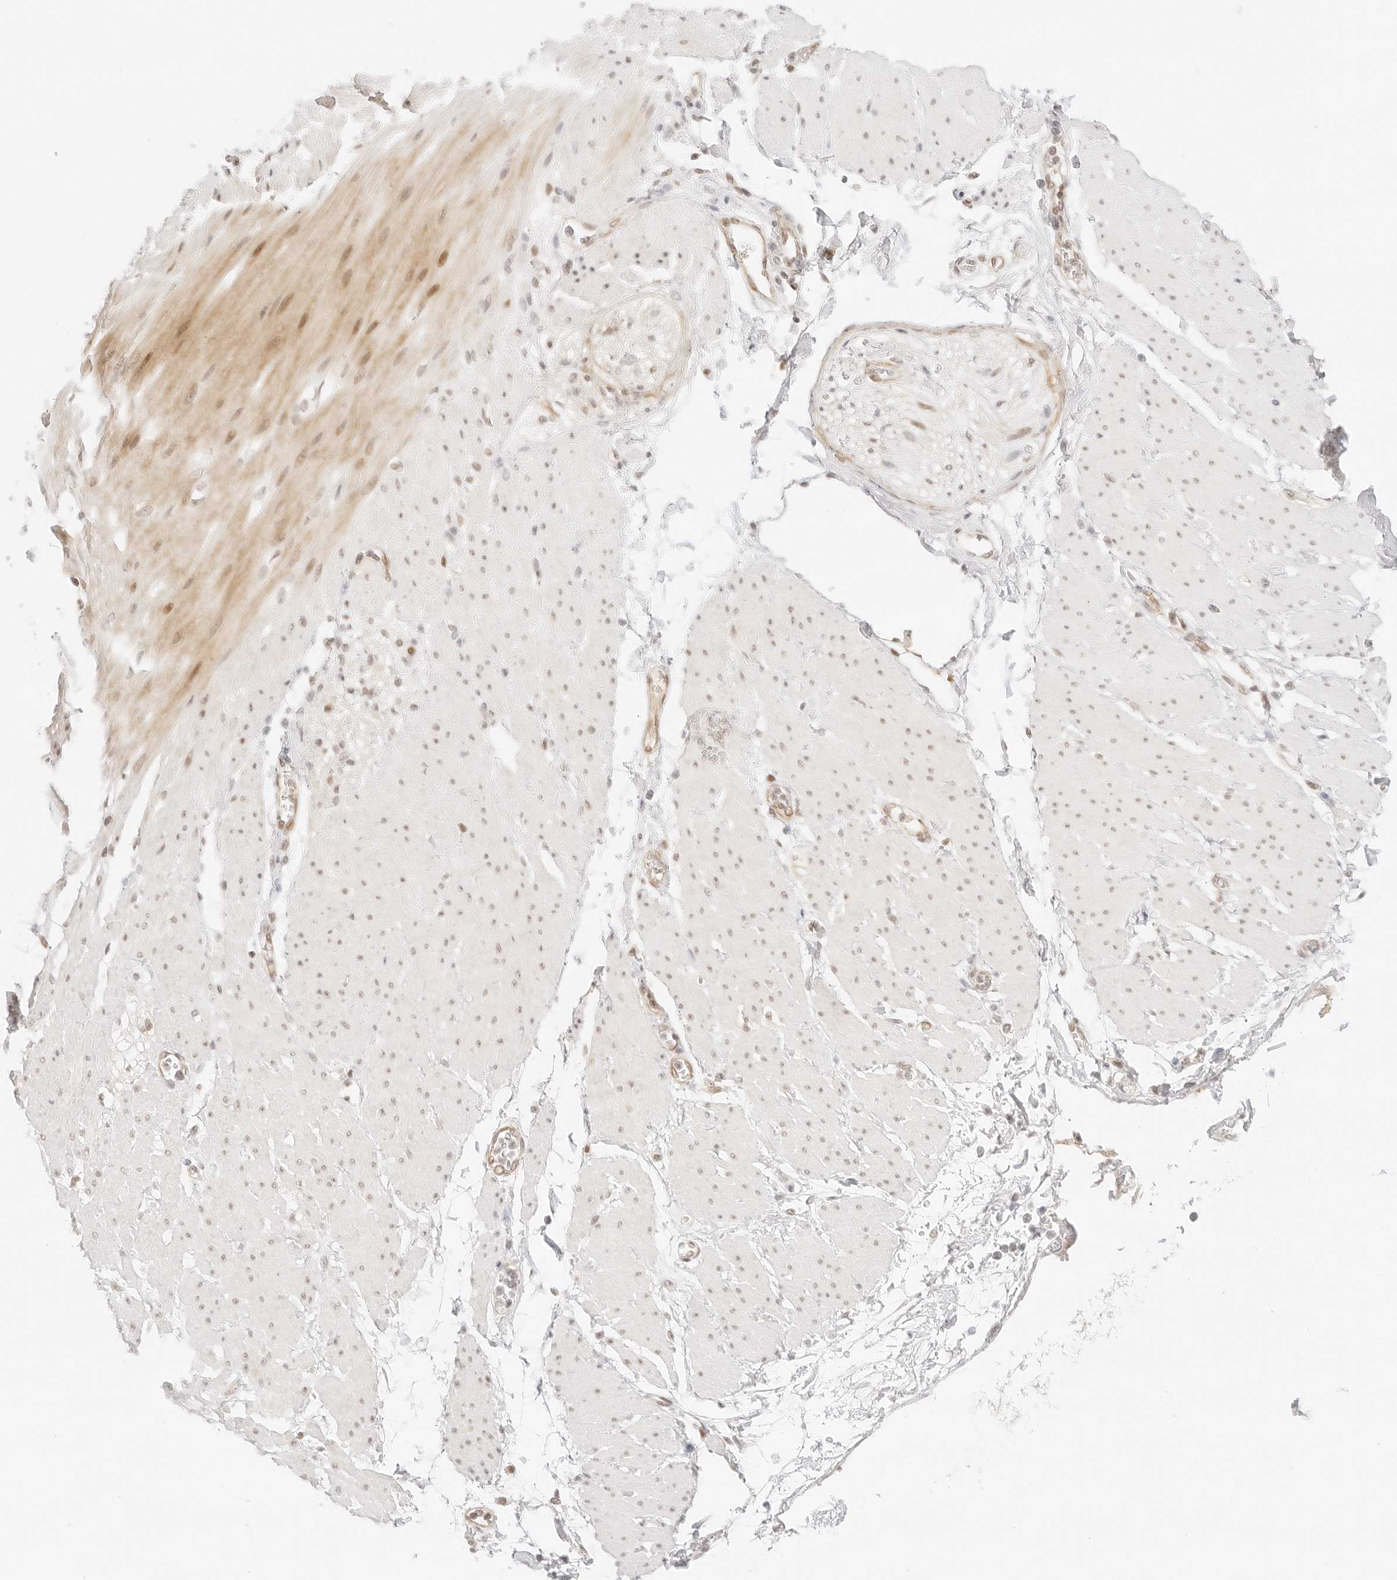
{"staining": {"intensity": "negative", "quantity": "none", "location": "none"}, "tissue": "adipose tissue", "cell_type": "Adipocytes", "image_type": "normal", "snomed": [{"axis": "morphology", "description": "Normal tissue, NOS"}, {"axis": "morphology", "description": "Adenocarcinoma, NOS"}, {"axis": "topography", "description": "Duodenum"}, {"axis": "topography", "description": "Peripheral nerve tissue"}], "caption": "This is an immunohistochemistry (IHC) image of normal human adipose tissue. There is no staining in adipocytes.", "gene": "ITGA6", "patient": {"sex": "female", "age": 60}}